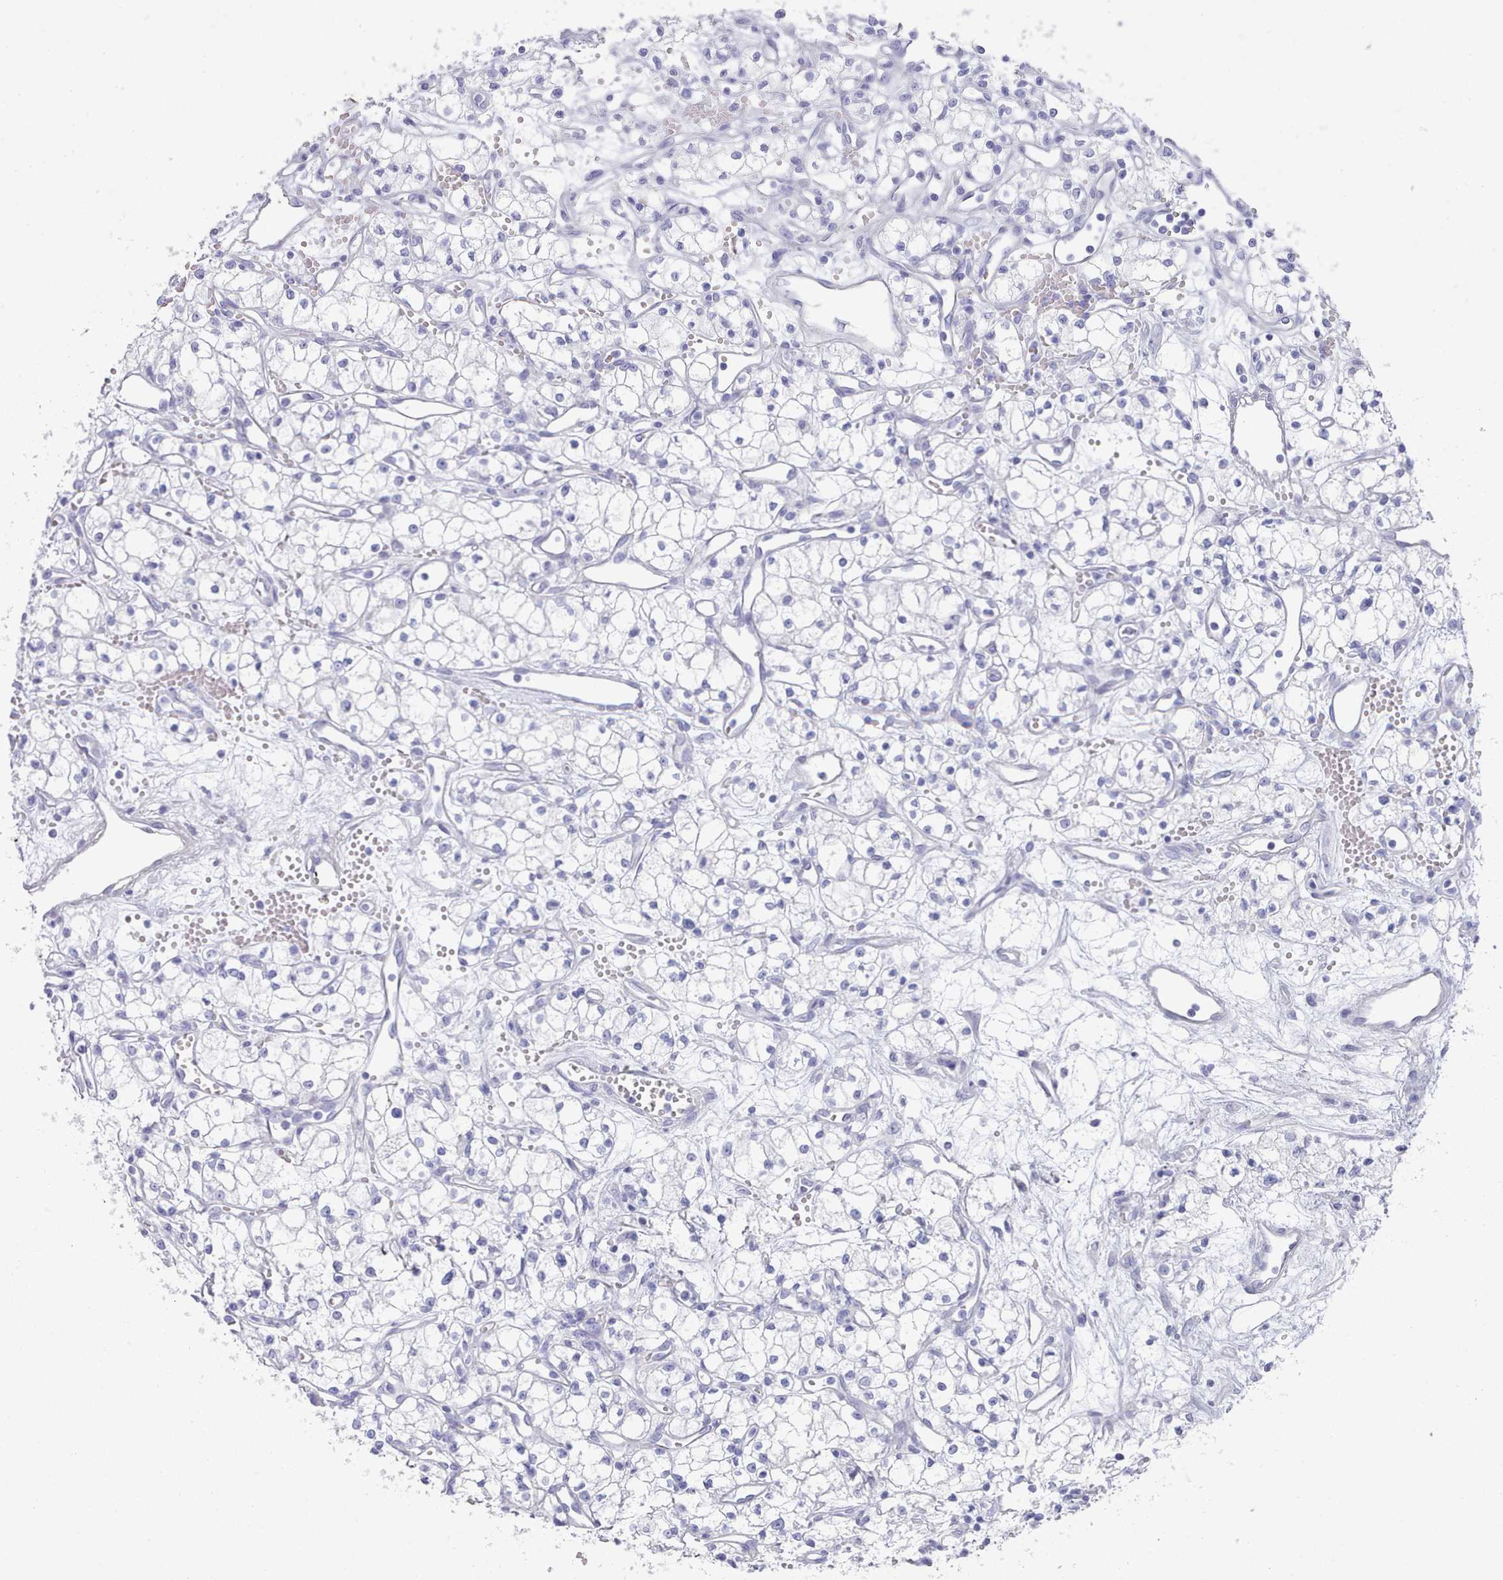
{"staining": {"intensity": "negative", "quantity": "none", "location": "none"}, "tissue": "renal cancer", "cell_type": "Tumor cells", "image_type": "cancer", "snomed": [{"axis": "morphology", "description": "Adenocarcinoma, NOS"}, {"axis": "topography", "description": "Kidney"}], "caption": "Tumor cells are negative for protein expression in human renal adenocarcinoma.", "gene": "LRRC37A", "patient": {"sex": "male", "age": 59}}